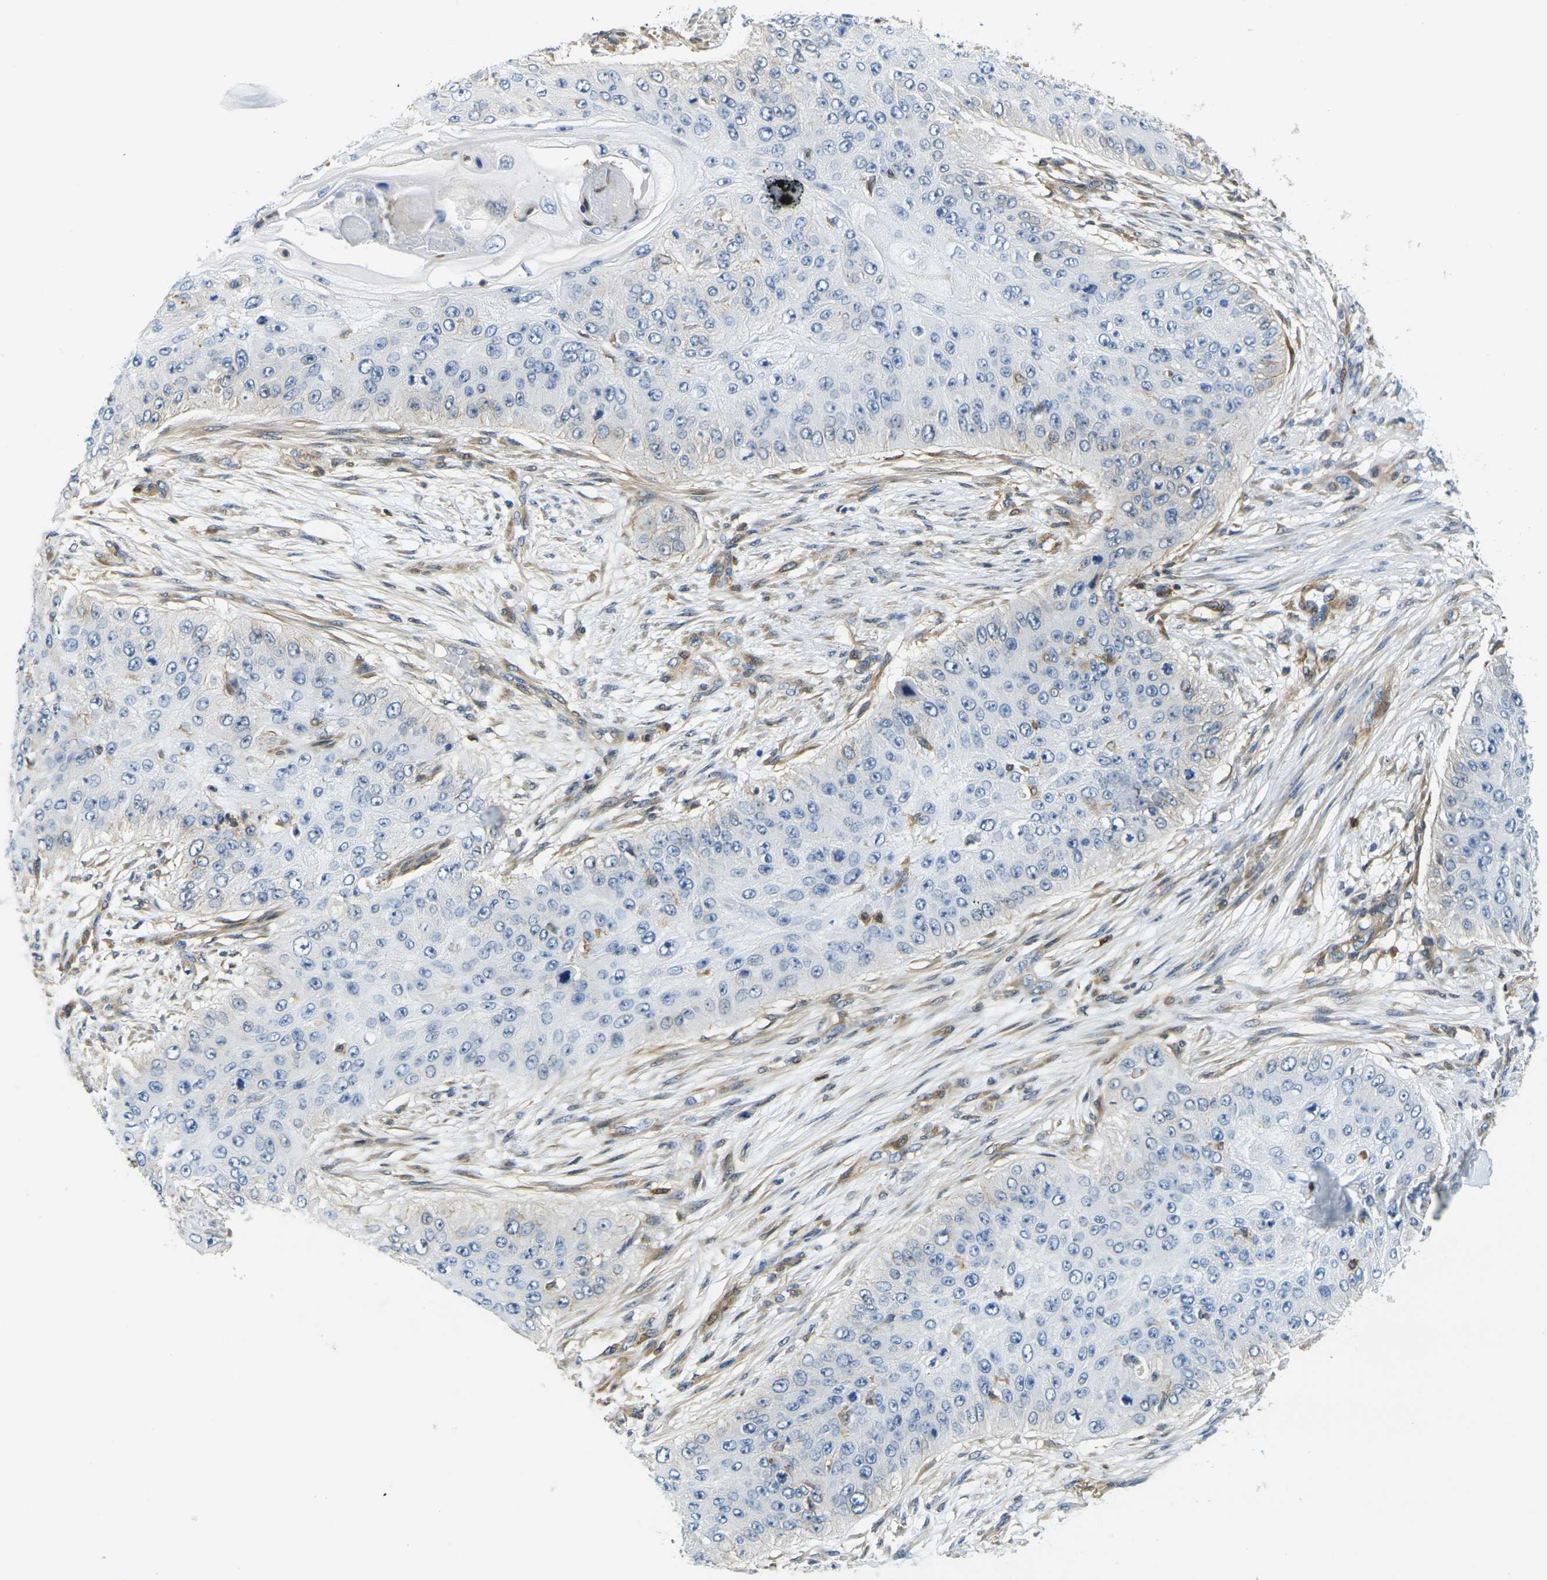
{"staining": {"intensity": "negative", "quantity": "none", "location": "none"}, "tissue": "skin cancer", "cell_type": "Tumor cells", "image_type": "cancer", "snomed": [{"axis": "morphology", "description": "Squamous cell carcinoma, NOS"}, {"axis": "topography", "description": "Skin"}], "caption": "Tumor cells are negative for protein expression in human skin cancer.", "gene": "LASP1", "patient": {"sex": "female", "age": 80}}